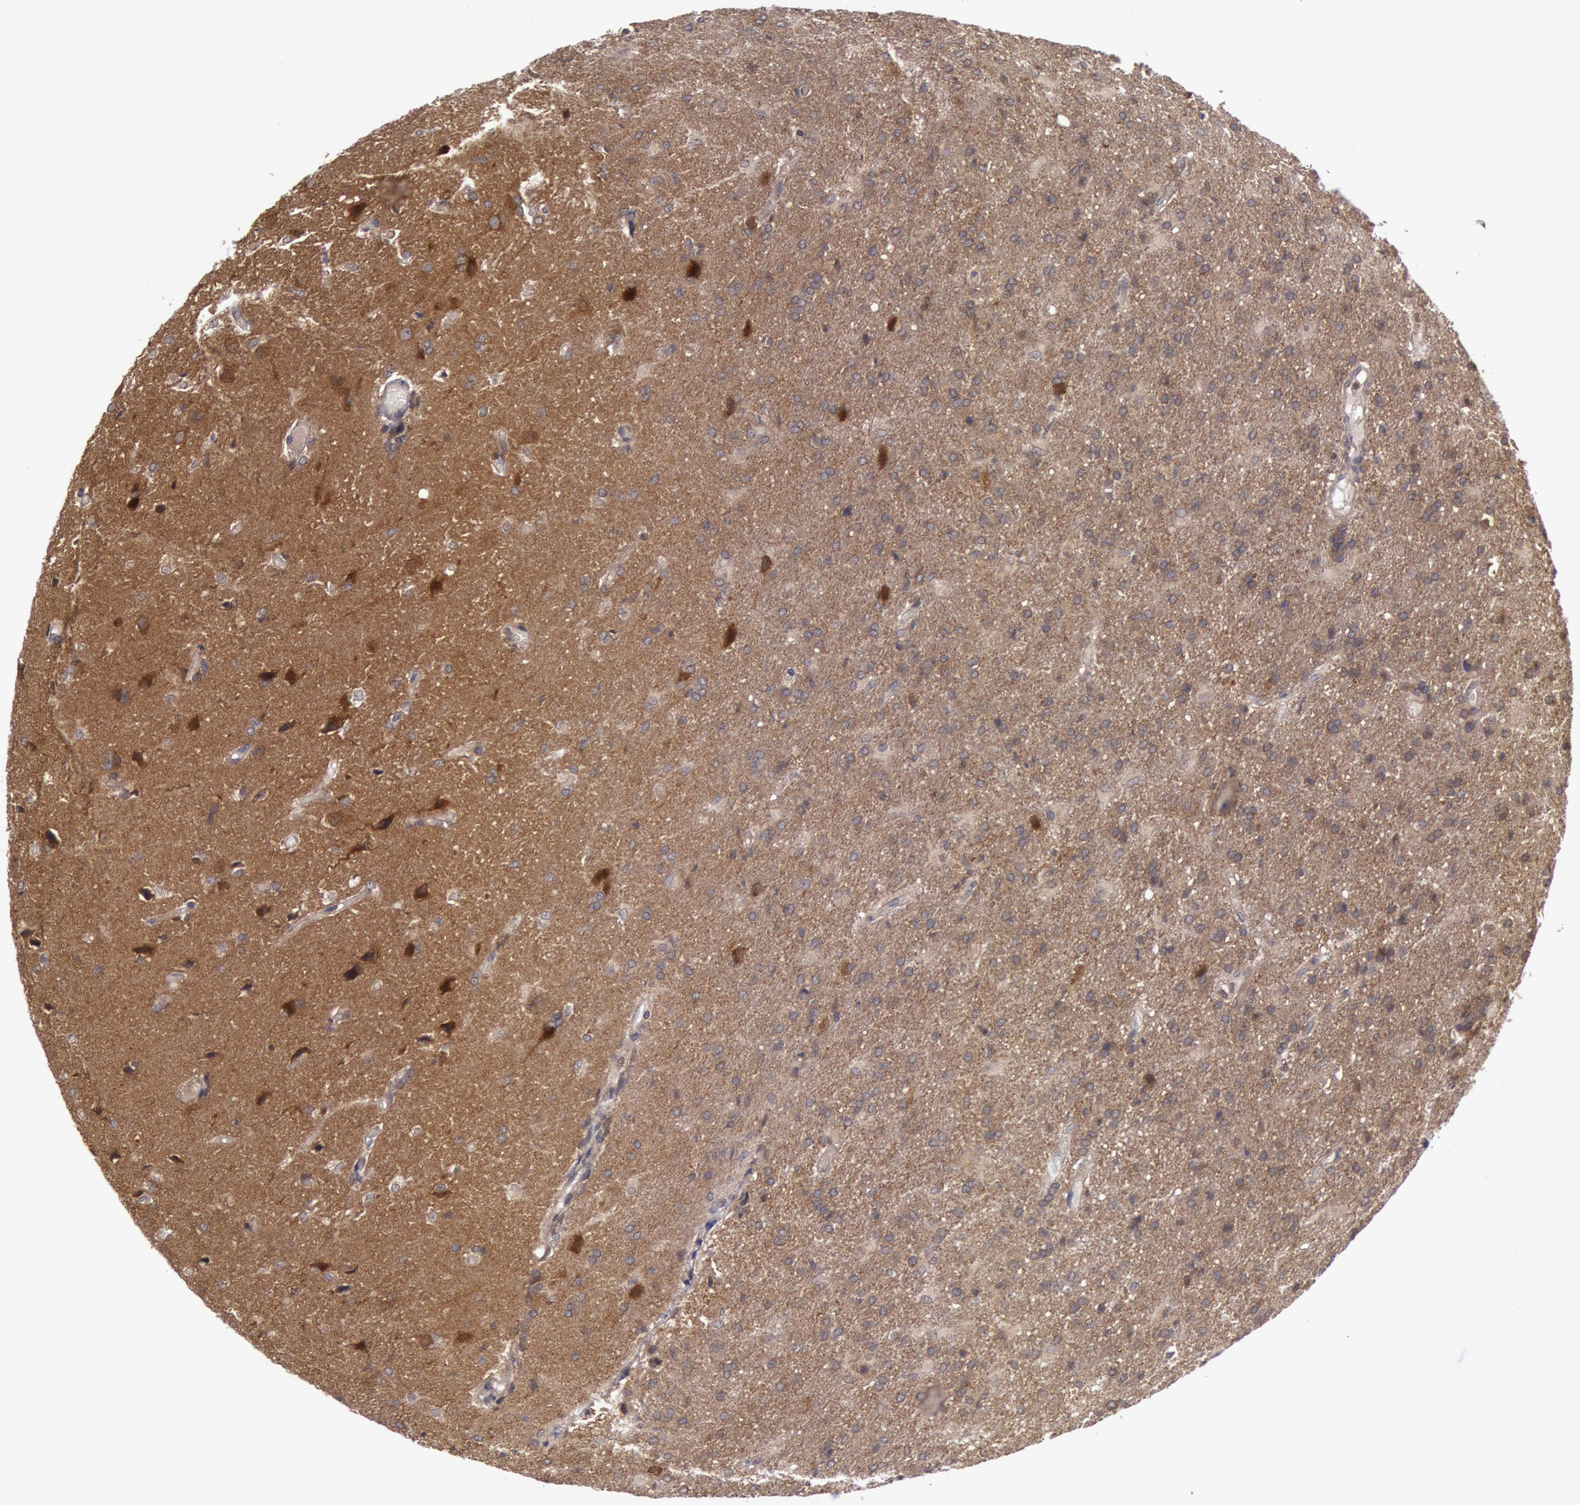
{"staining": {"intensity": "negative", "quantity": "none", "location": "none"}, "tissue": "glioma", "cell_type": "Tumor cells", "image_type": "cancer", "snomed": [{"axis": "morphology", "description": "Glioma, malignant, High grade"}, {"axis": "topography", "description": "Brain"}], "caption": "Immunohistochemistry (IHC) photomicrograph of human glioma stained for a protein (brown), which displays no positivity in tumor cells. (Brightfield microscopy of DAB (3,3'-diaminobenzidine) immunohistochemistry (IHC) at high magnification).", "gene": "BRAF", "patient": {"sex": "male", "age": 68}}